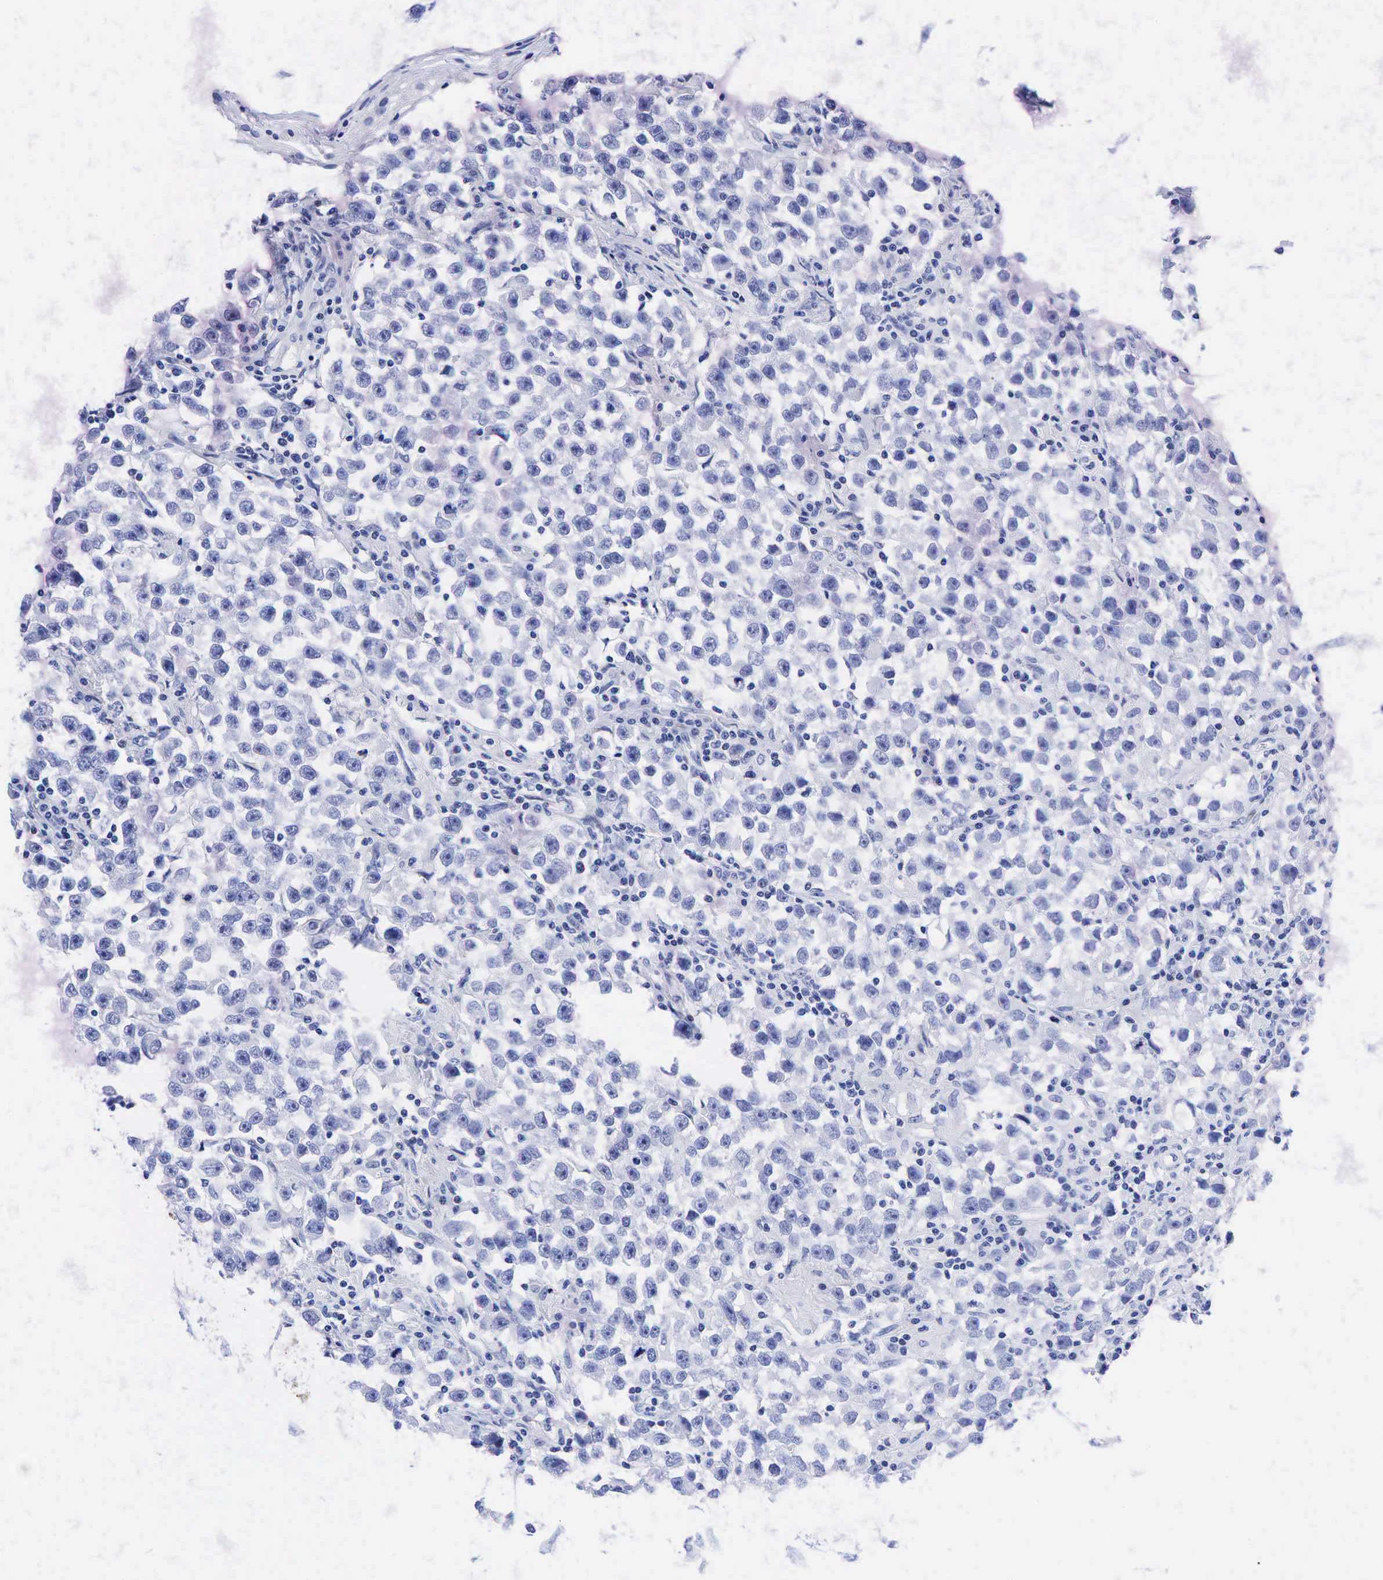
{"staining": {"intensity": "negative", "quantity": "none", "location": "none"}, "tissue": "testis cancer", "cell_type": "Tumor cells", "image_type": "cancer", "snomed": [{"axis": "morphology", "description": "Seminoma, NOS"}, {"axis": "topography", "description": "Testis"}], "caption": "Tumor cells show no significant staining in seminoma (testis).", "gene": "CEACAM5", "patient": {"sex": "male", "age": 33}}